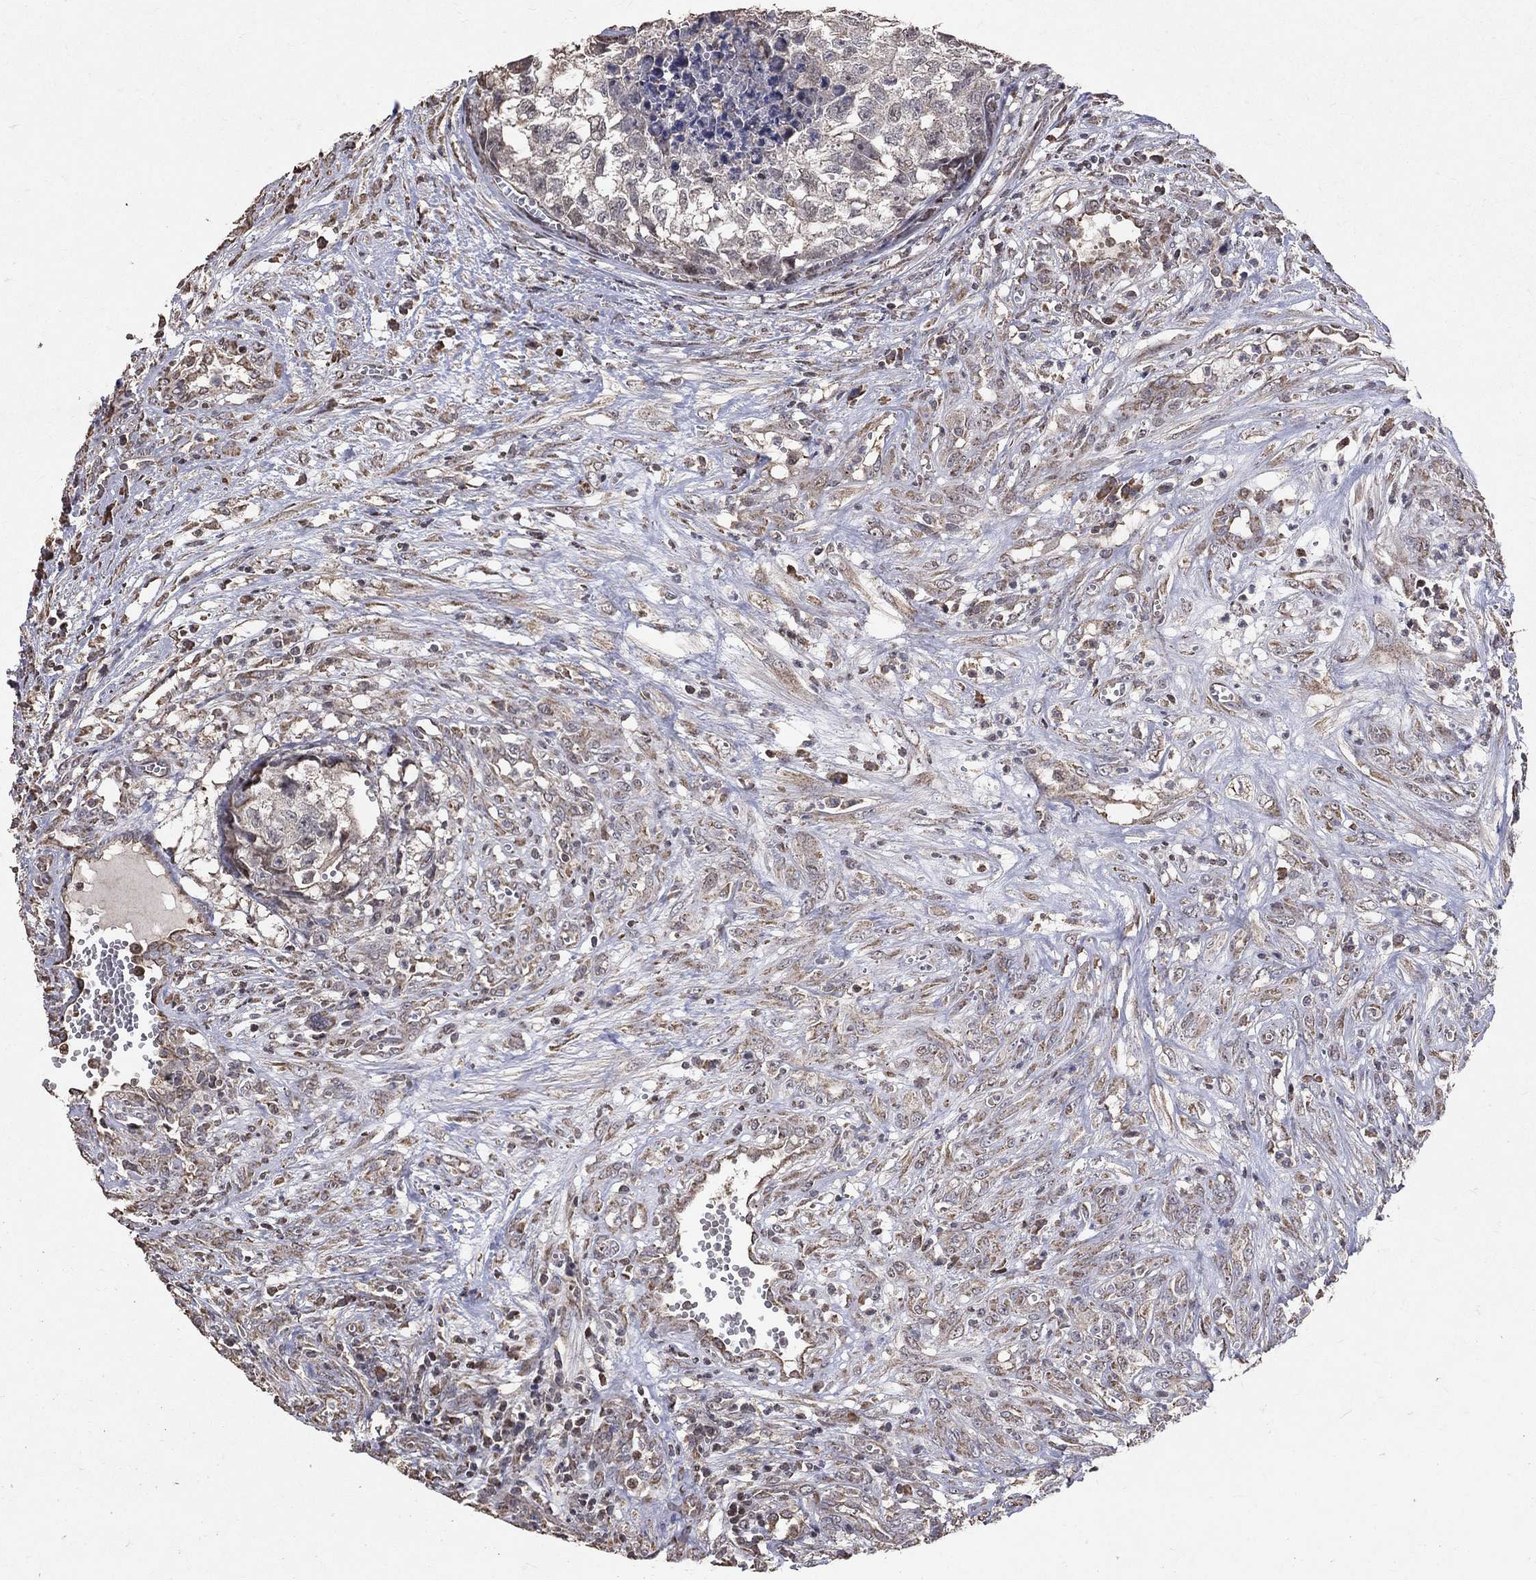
{"staining": {"intensity": "weak", "quantity": "<25%", "location": "cytoplasmic/membranous"}, "tissue": "testis cancer", "cell_type": "Tumor cells", "image_type": "cancer", "snomed": [{"axis": "morphology", "description": "Seminoma, NOS"}, {"axis": "morphology", "description": "Carcinoma, Embryonal, NOS"}, {"axis": "topography", "description": "Testis"}], "caption": "Immunohistochemistry of human seminoma (testis) displays no positivity in tumor cells.", "gene": "LY6K", "patient": {"sex": "male", "age": 22}}